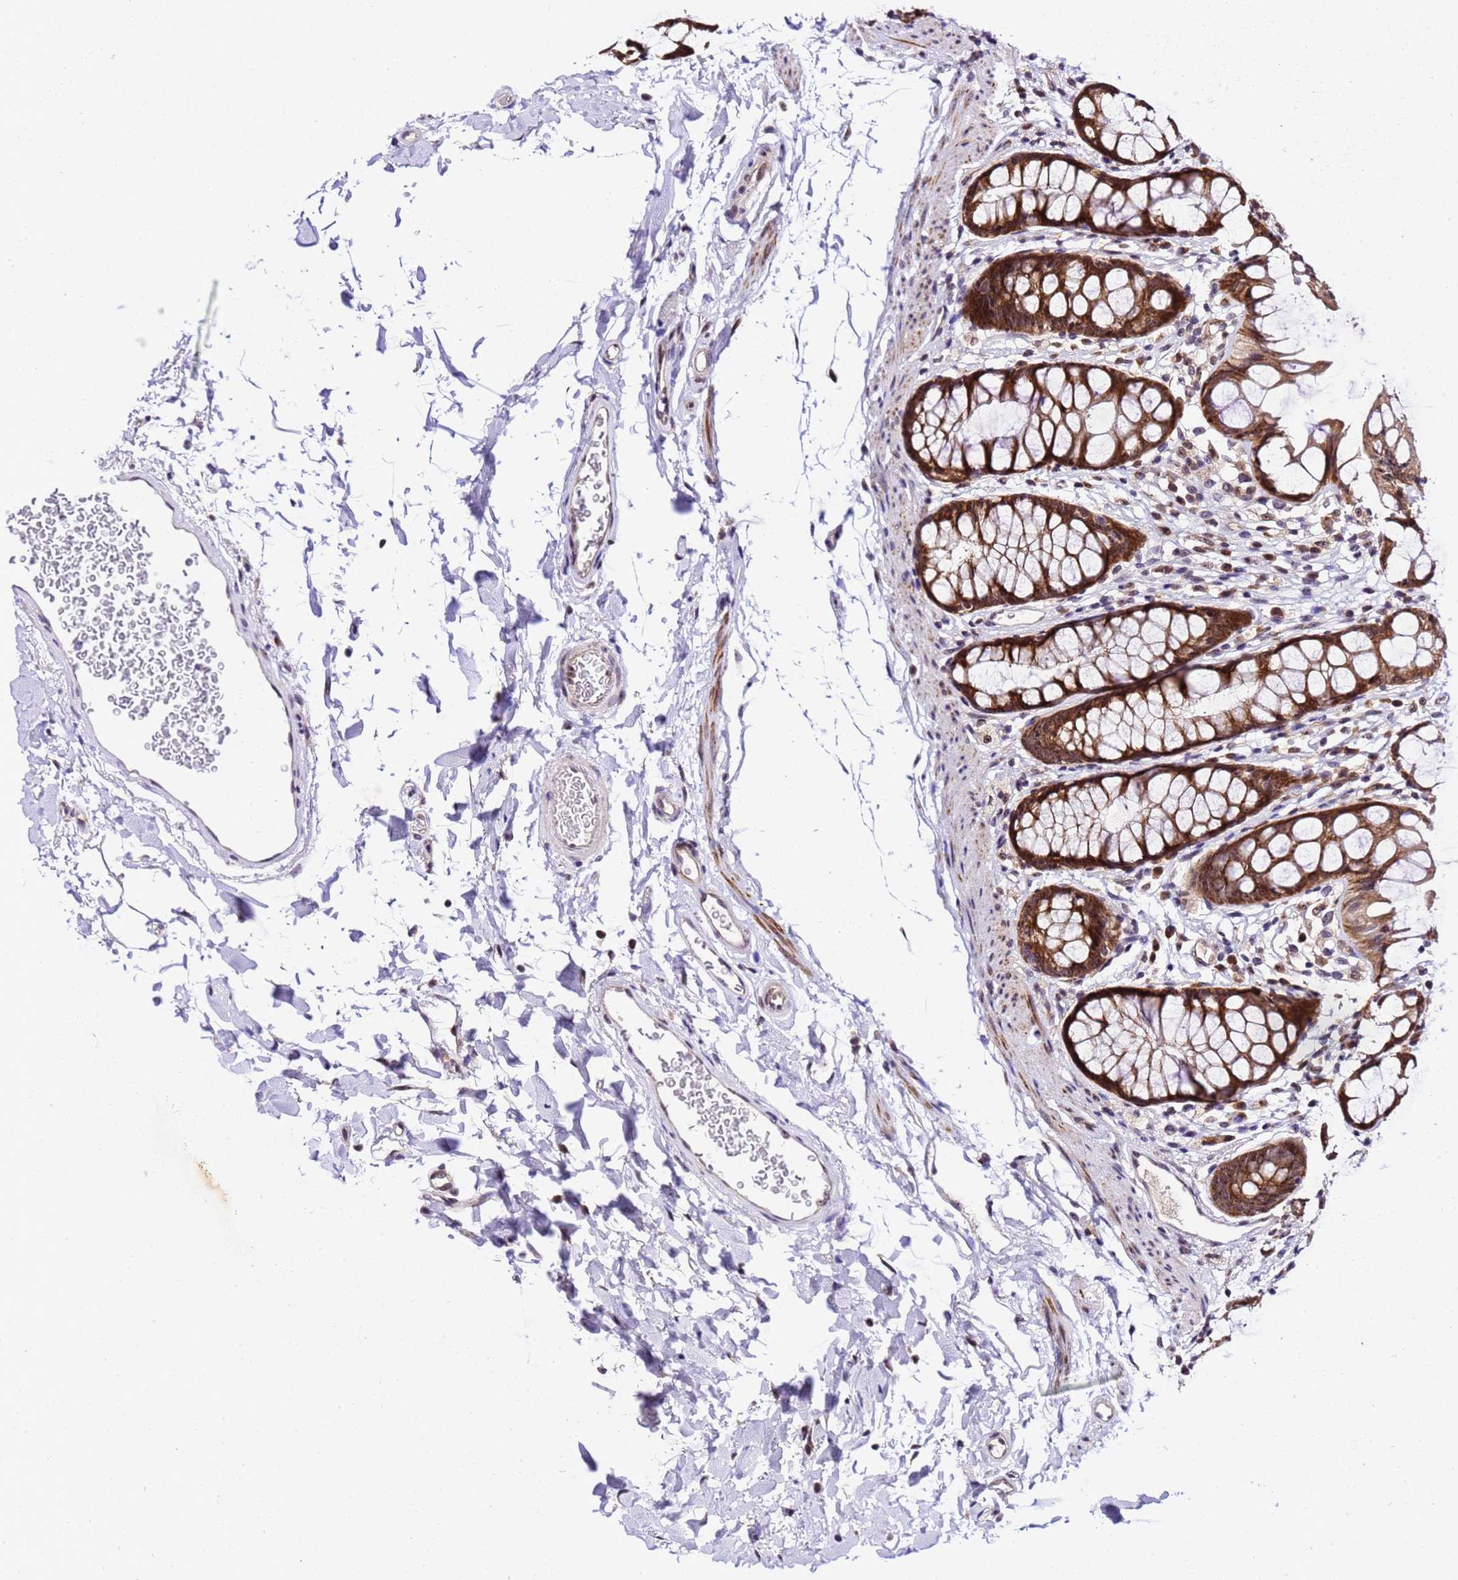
{"staining": {"intensity": "strong", "quantity": ">75%", "location": "cytoplasmic/membranous"}, "tissue": "rectum", "cell_type": "Glandular cells", "image_type": "normal", "snomed": [{"axis": "morphology", "description": "Normal tissue, NOS"}, {"axis": "topography", "description": "Rectum"}], "caption": "Approximately >75% of glandular cells in benign rectum demonstrate strong cytoplasmic/membranous protein staining as visualized by brown immunohistochemical staining.", "gene": "SLX4IP", "patient": {"sex": "female", "age": 65}}